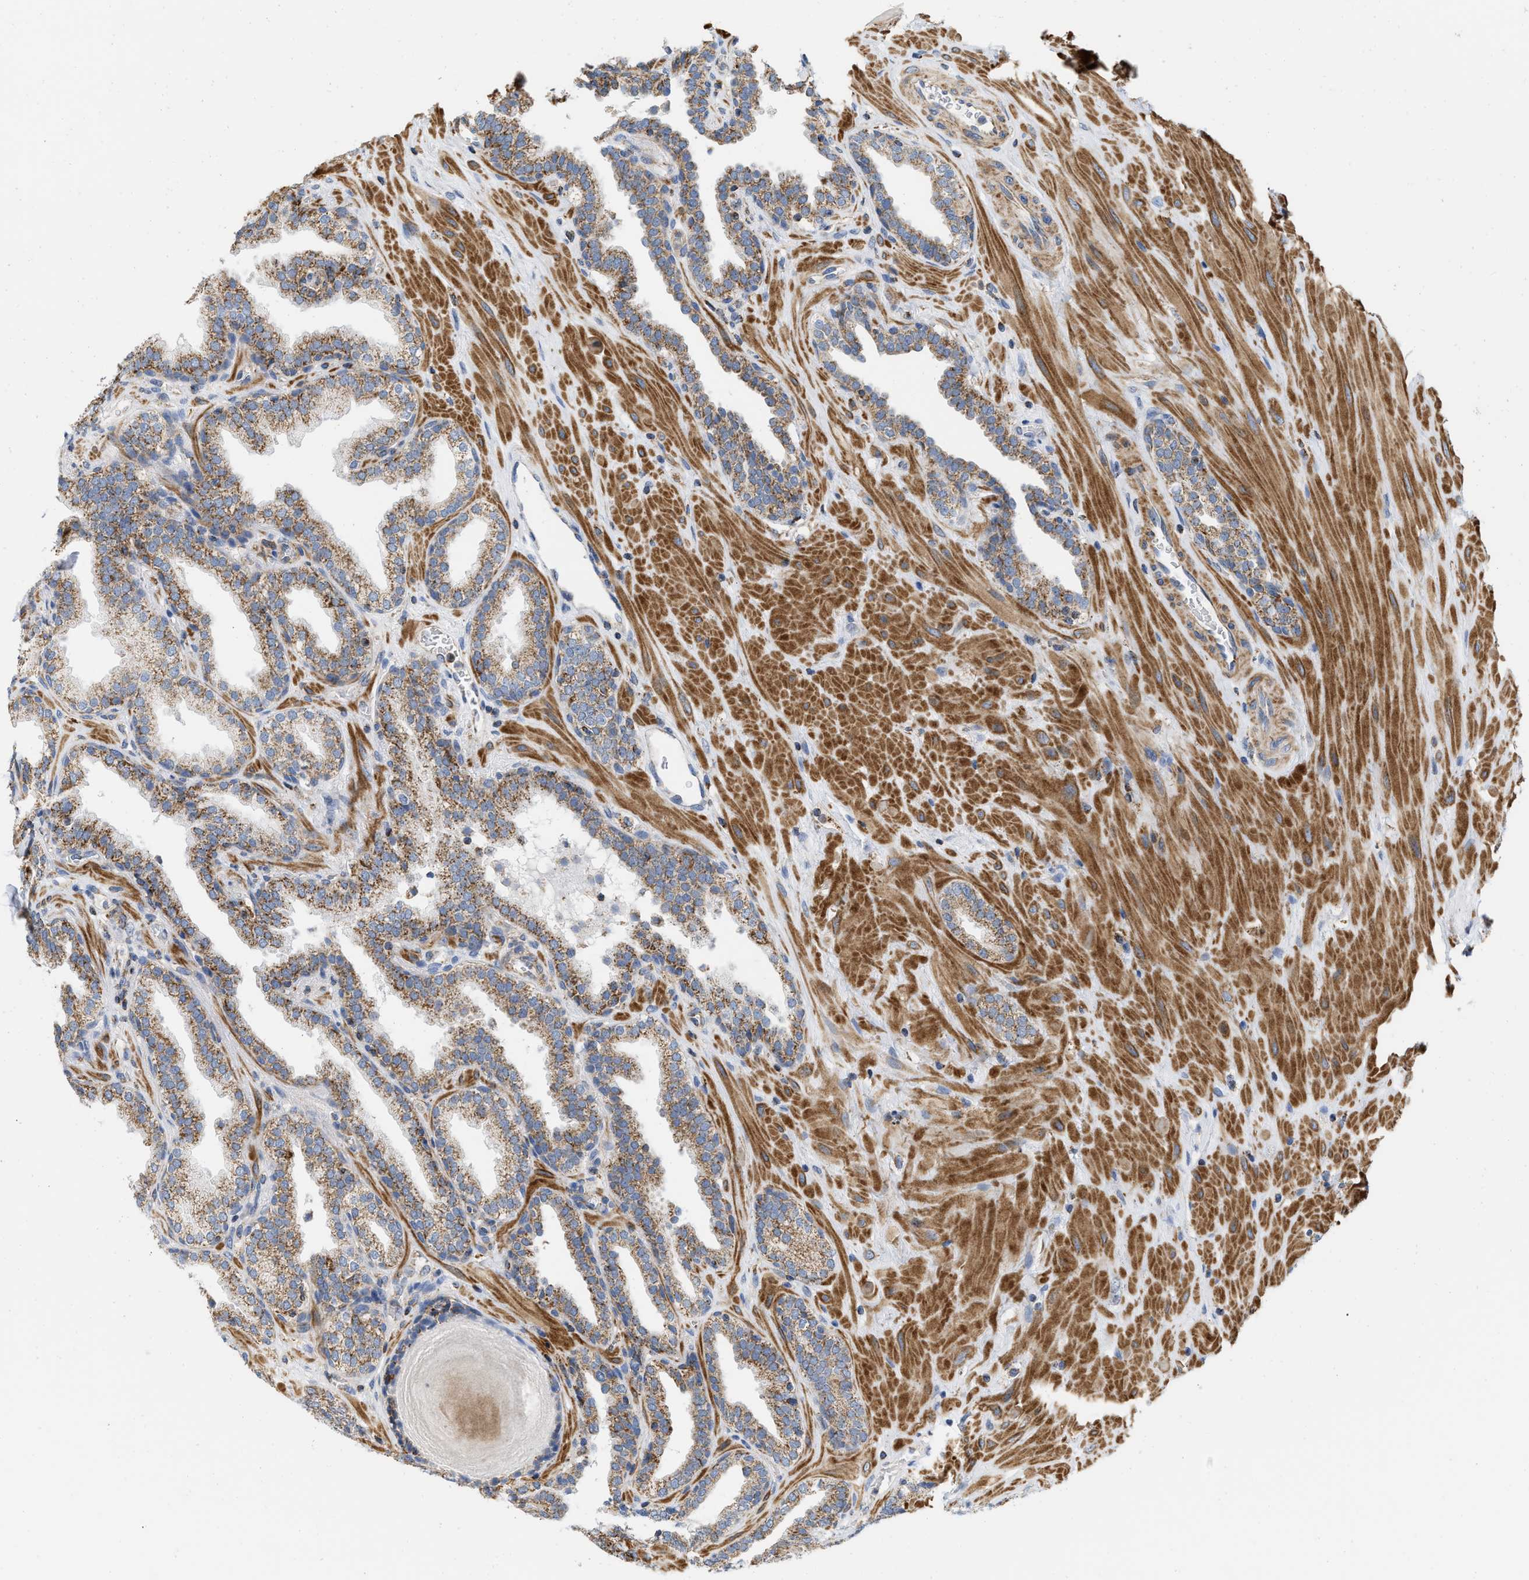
{"staining": {"intensity": "moderate", "quantity": ">75%", "location": "cytoplasmic/membranous"}, "tissue": "prostate", "cell_type": "Glandular cells", "image_type": "normal", "snomed": [{"axis": "morphology", "description": "Normal tissue, NOS"}, {"axis": "topography", "description": "Prostate"}], "caption": "This histopathology image demonstrates IHC staining of benign human prostate, with medium moderate cytoplasmic/membranous positivity in about >75% of glandular cells.", "gene": "GRB10", "patient": {"sex": "male", "age": 51}}